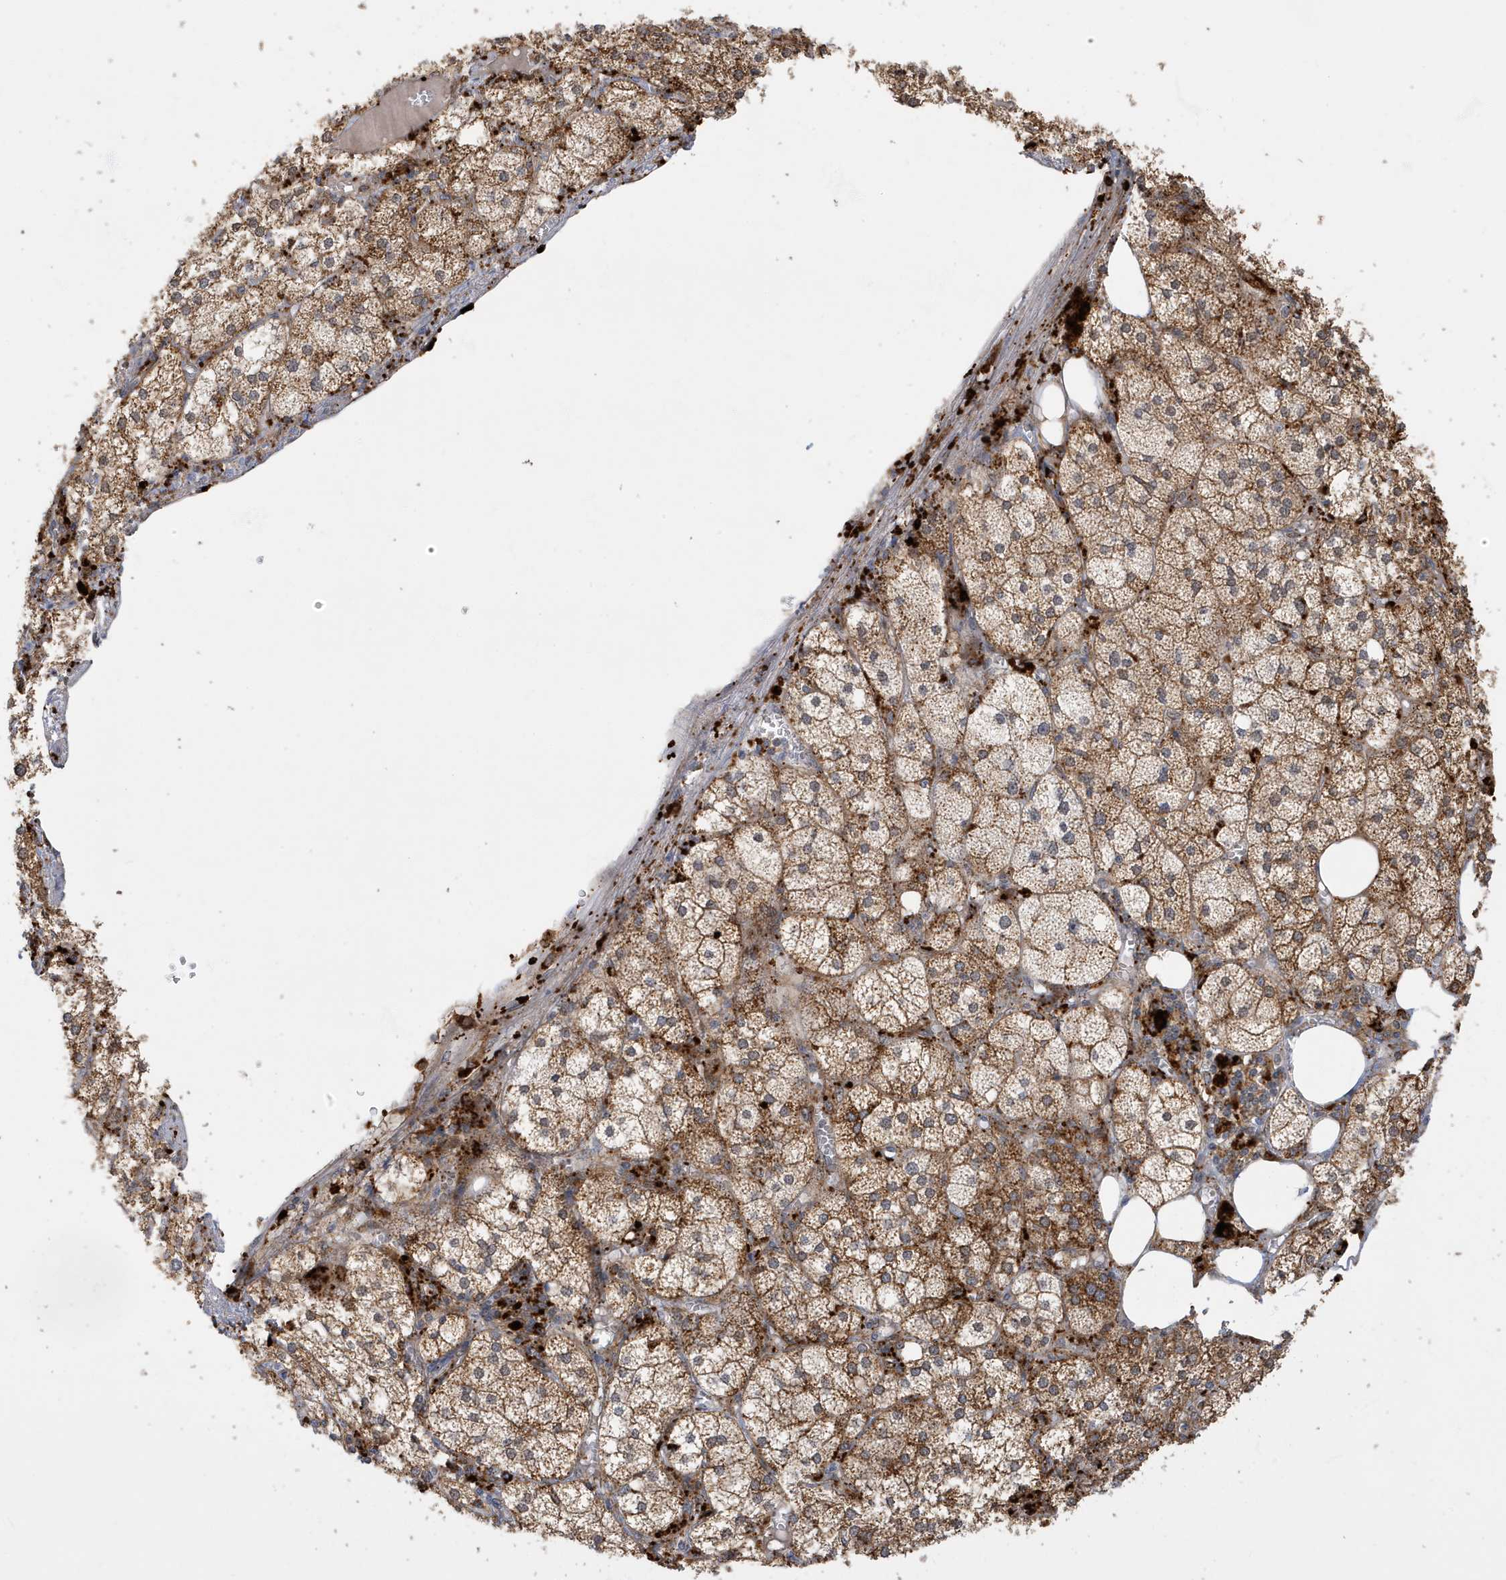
{"staining": {"intensity": "strong", "quantity": ">75%", "location": "cytoplasmic/membranous"}, "tissue": "adrenal gland", "cell_type": "Glandular cells", "image_type": "normal", "snomed": [{"axis": "morphology", "description": "Normal tissue, NOS"}, {"axis": "topography", "description": "Adrenal gland"}], "caption": "The histopathology image reveals immunohistochemical staining of normal adrenal gland. There is strong cytoplasmic/membranous staining is appreciated in approximately >75% of glandular cells.", "gene": "ZNF507", "patient": {"sex": "female", "age": 61}}